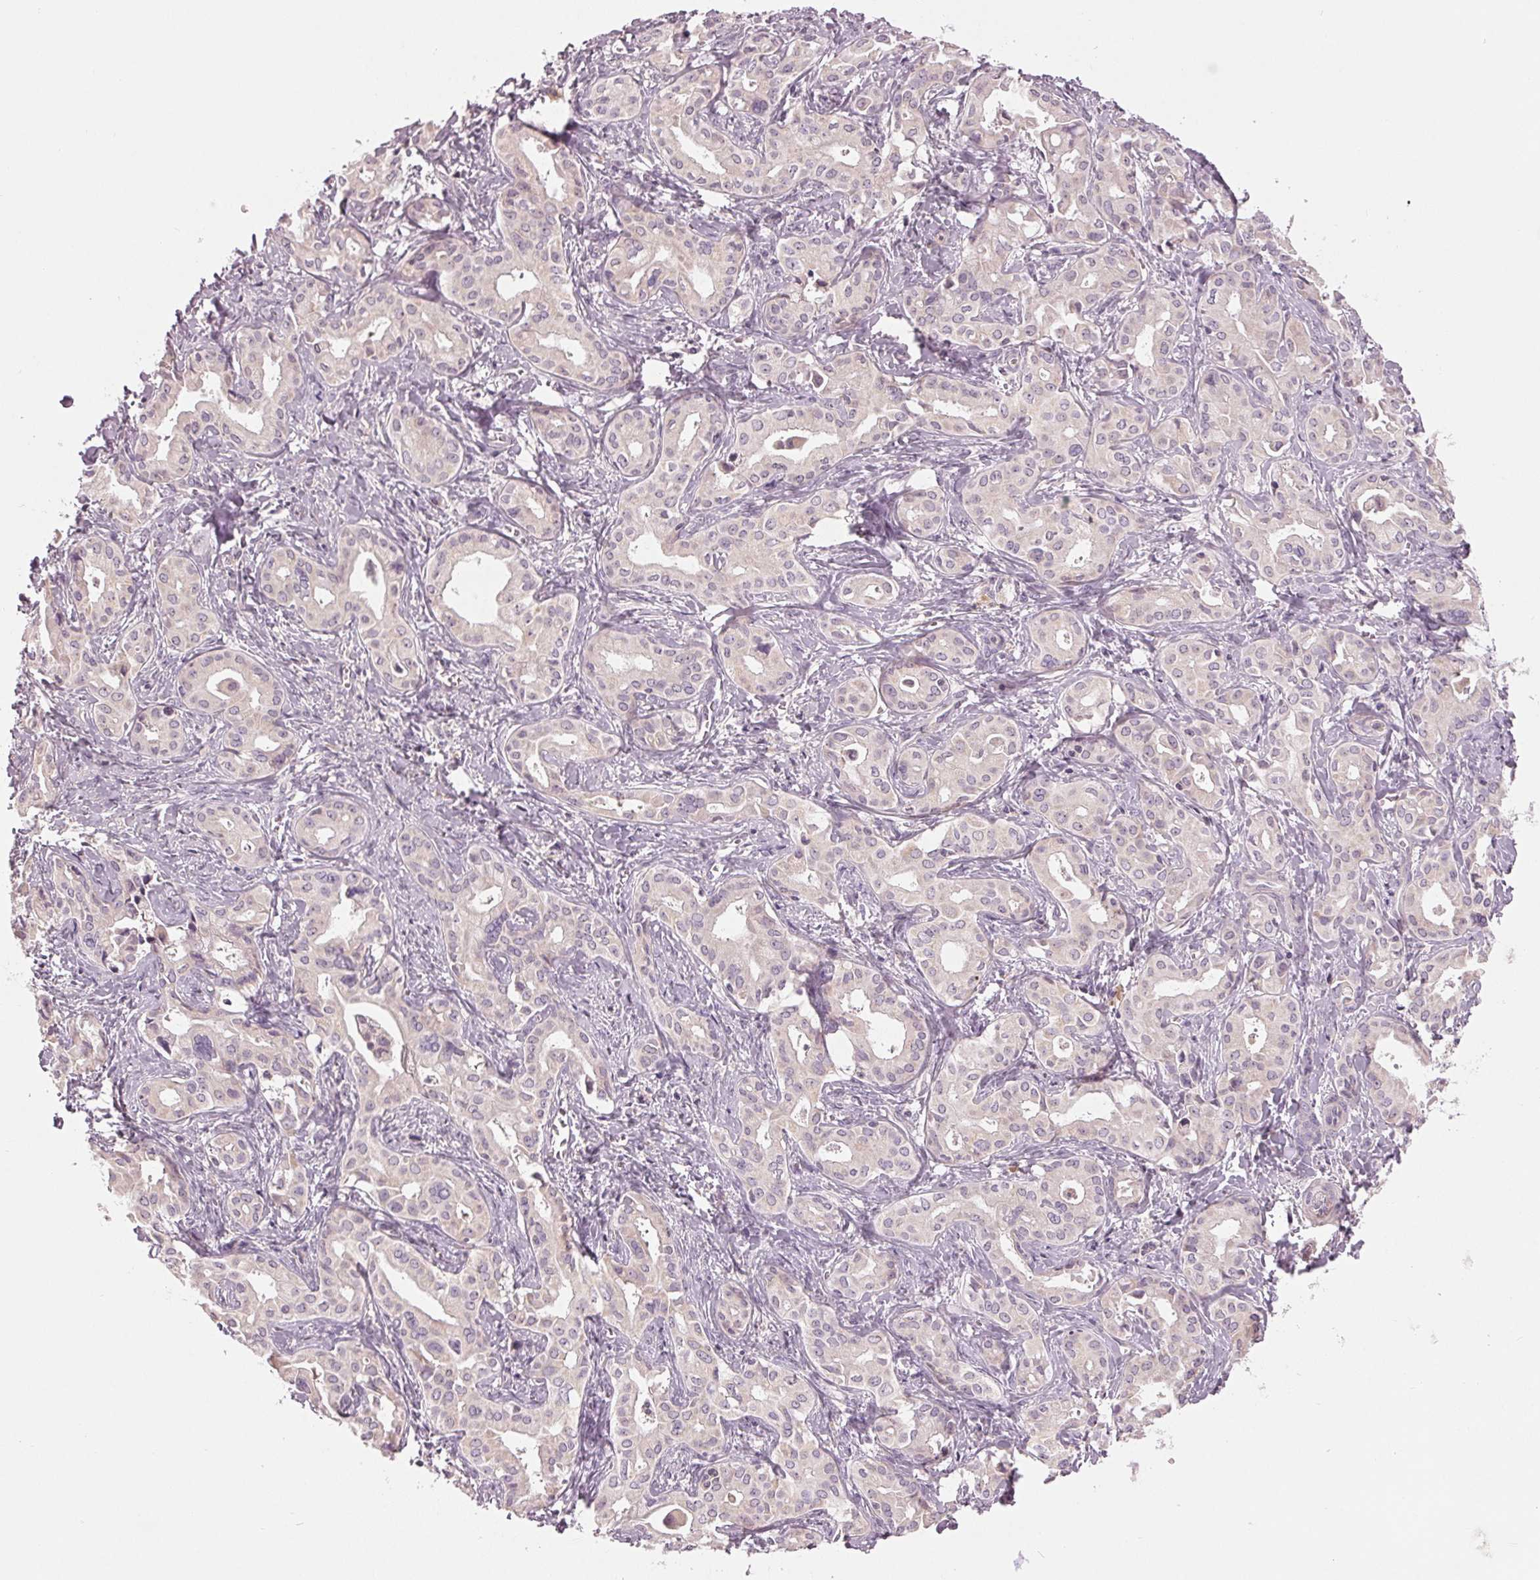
{"staining": {"intensity": "negative", "quantity": "none", "location": "none"}, "tissue": "liver cancer", "cell_type": "Tumor cells", "image_type": "cancer", "snomed": [{"axis": "morphology", "description": "Cholangiocarcinoma"}, {"axis": "topography", "description": "Liver"}], "caption": "DAB immunohistochemical staining of human liver cancer demonstrates no significant positivity in tumor cells.", "gene": "ZNF605", "patient": {"sex": "female", "age": 65}}